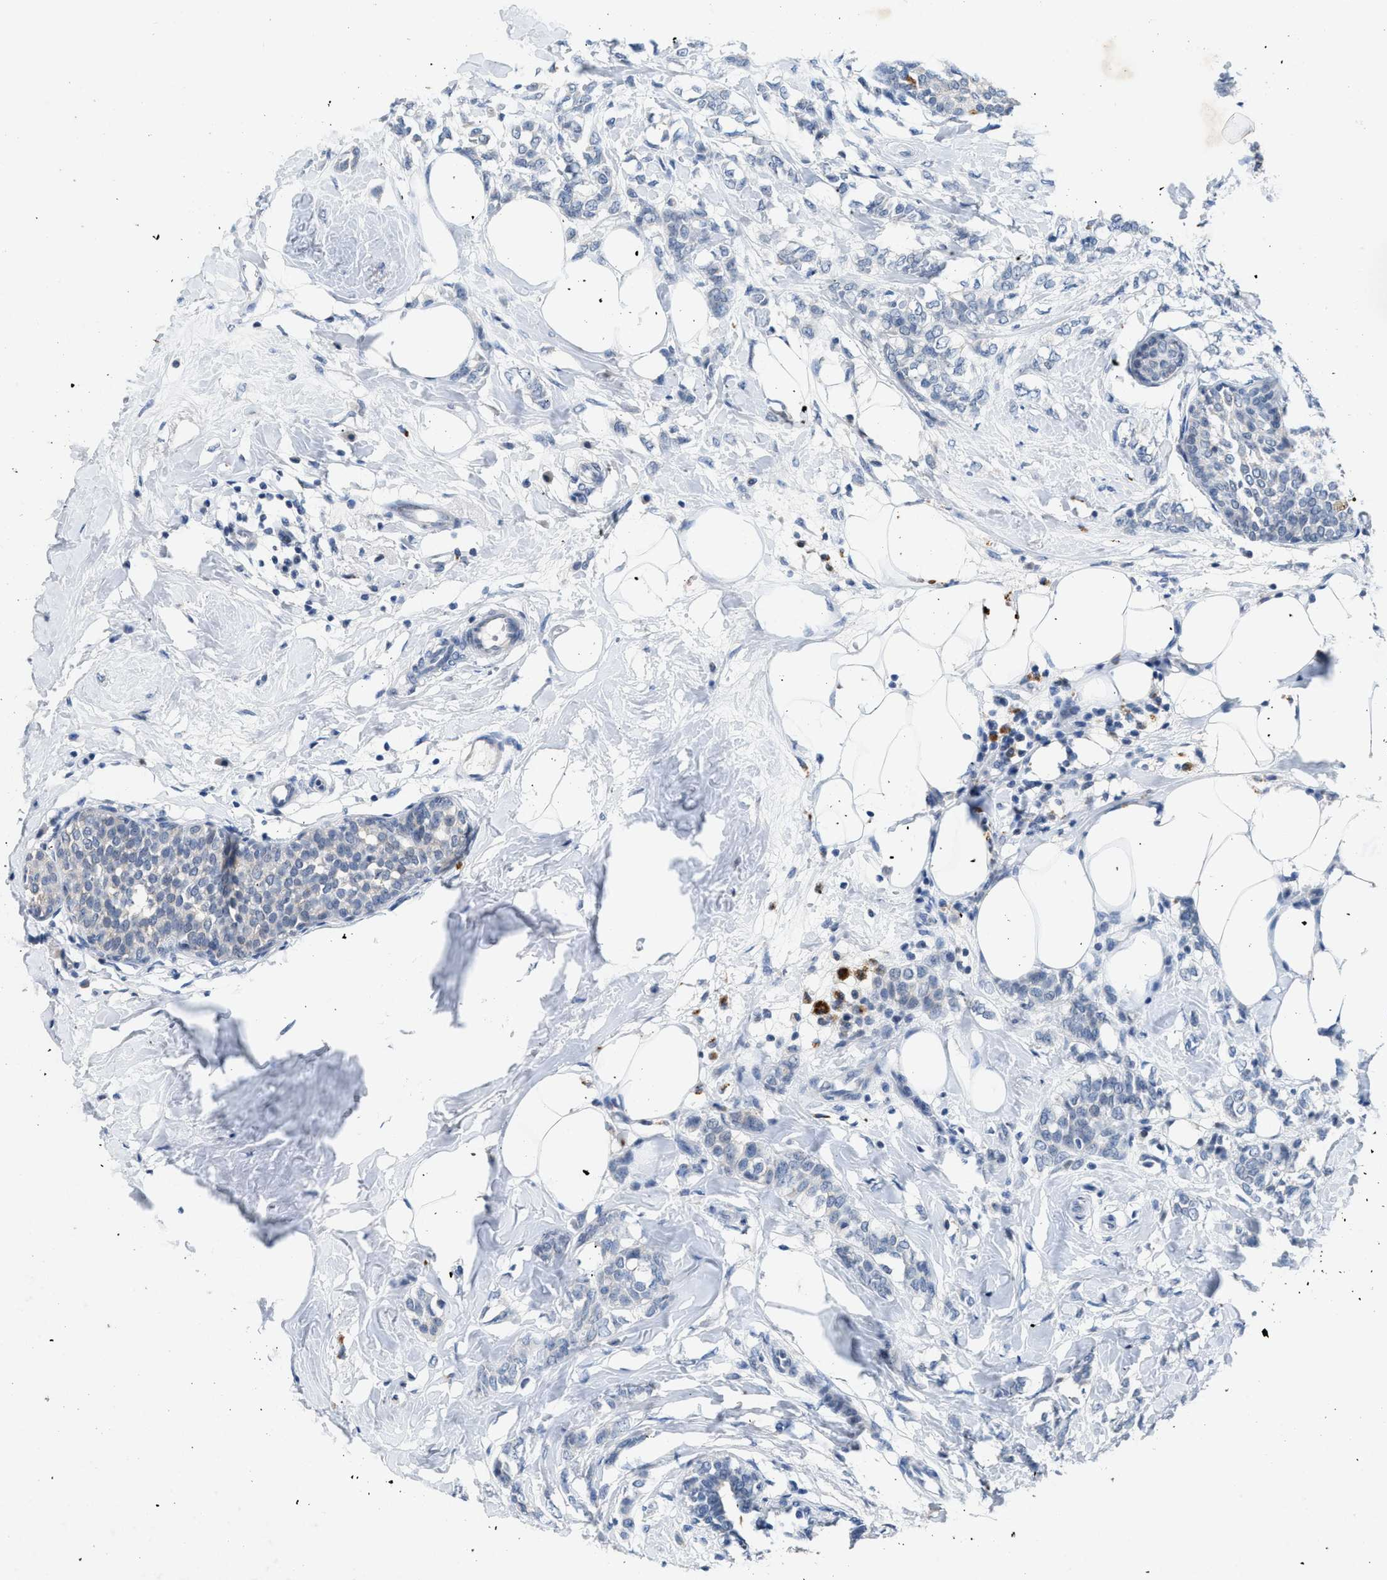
{"staining": {"intensity": "negative", "quantity": "none", "location": "none"}, "tissue": "breast cancer", "cell_type": "Tumor cells", "image_type": "cancer", "snomed": [{"axis": "morphology", "description": "Lobular carcinoma, in situ"}, {"axis": "morphology", "description": "Lobular carcinoma"}, {"axis": "topography", "description": "Breast"}], "caption": "This is an IHC micrograph of breast lobular carcinoma in situ. There is no expression in tumor cells.", "gene": "SLC5A5", "patient": {"sex": "female", "age": 41}}